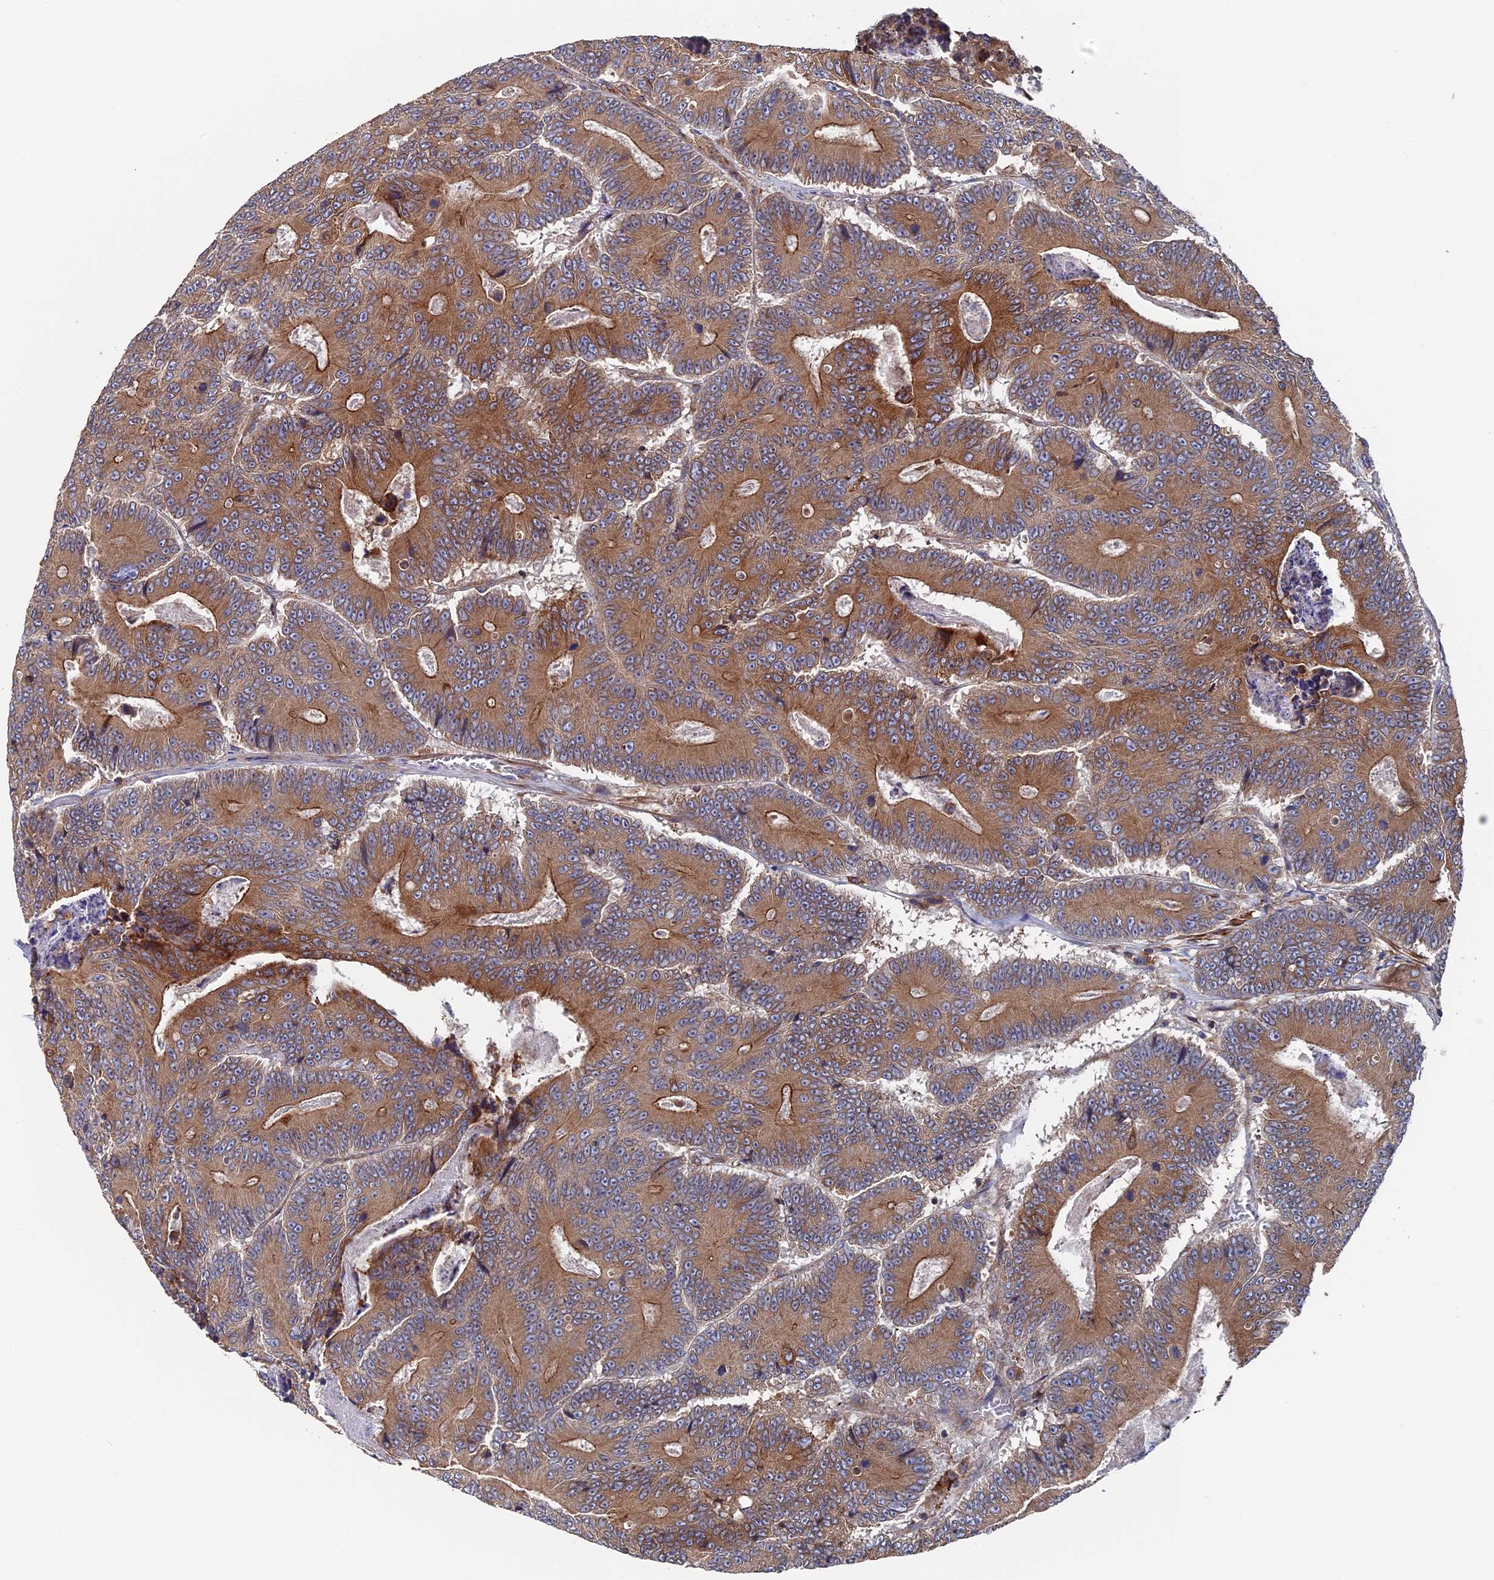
{"staining": {"intensity": "moderate", "quantity": ">75%", "location": "cytoplasmic/membranous"}, "tissue": "colorectal cancer", "cell_type": "Tumor cells", "image_type": "cancer", "snomed": [{"axis": "morphology", "description": "Adenocarcinoma, NOS"}, {"axis": "topography", "description": "Colon"}], "caption": "Moderate cytoplasmic/membranous expression is present in approximately >75% of tumor cells in adenocarcinoma (colorectal).", "gene": "DNAJC3", "patient": {"sex": "male", "age": 83}}